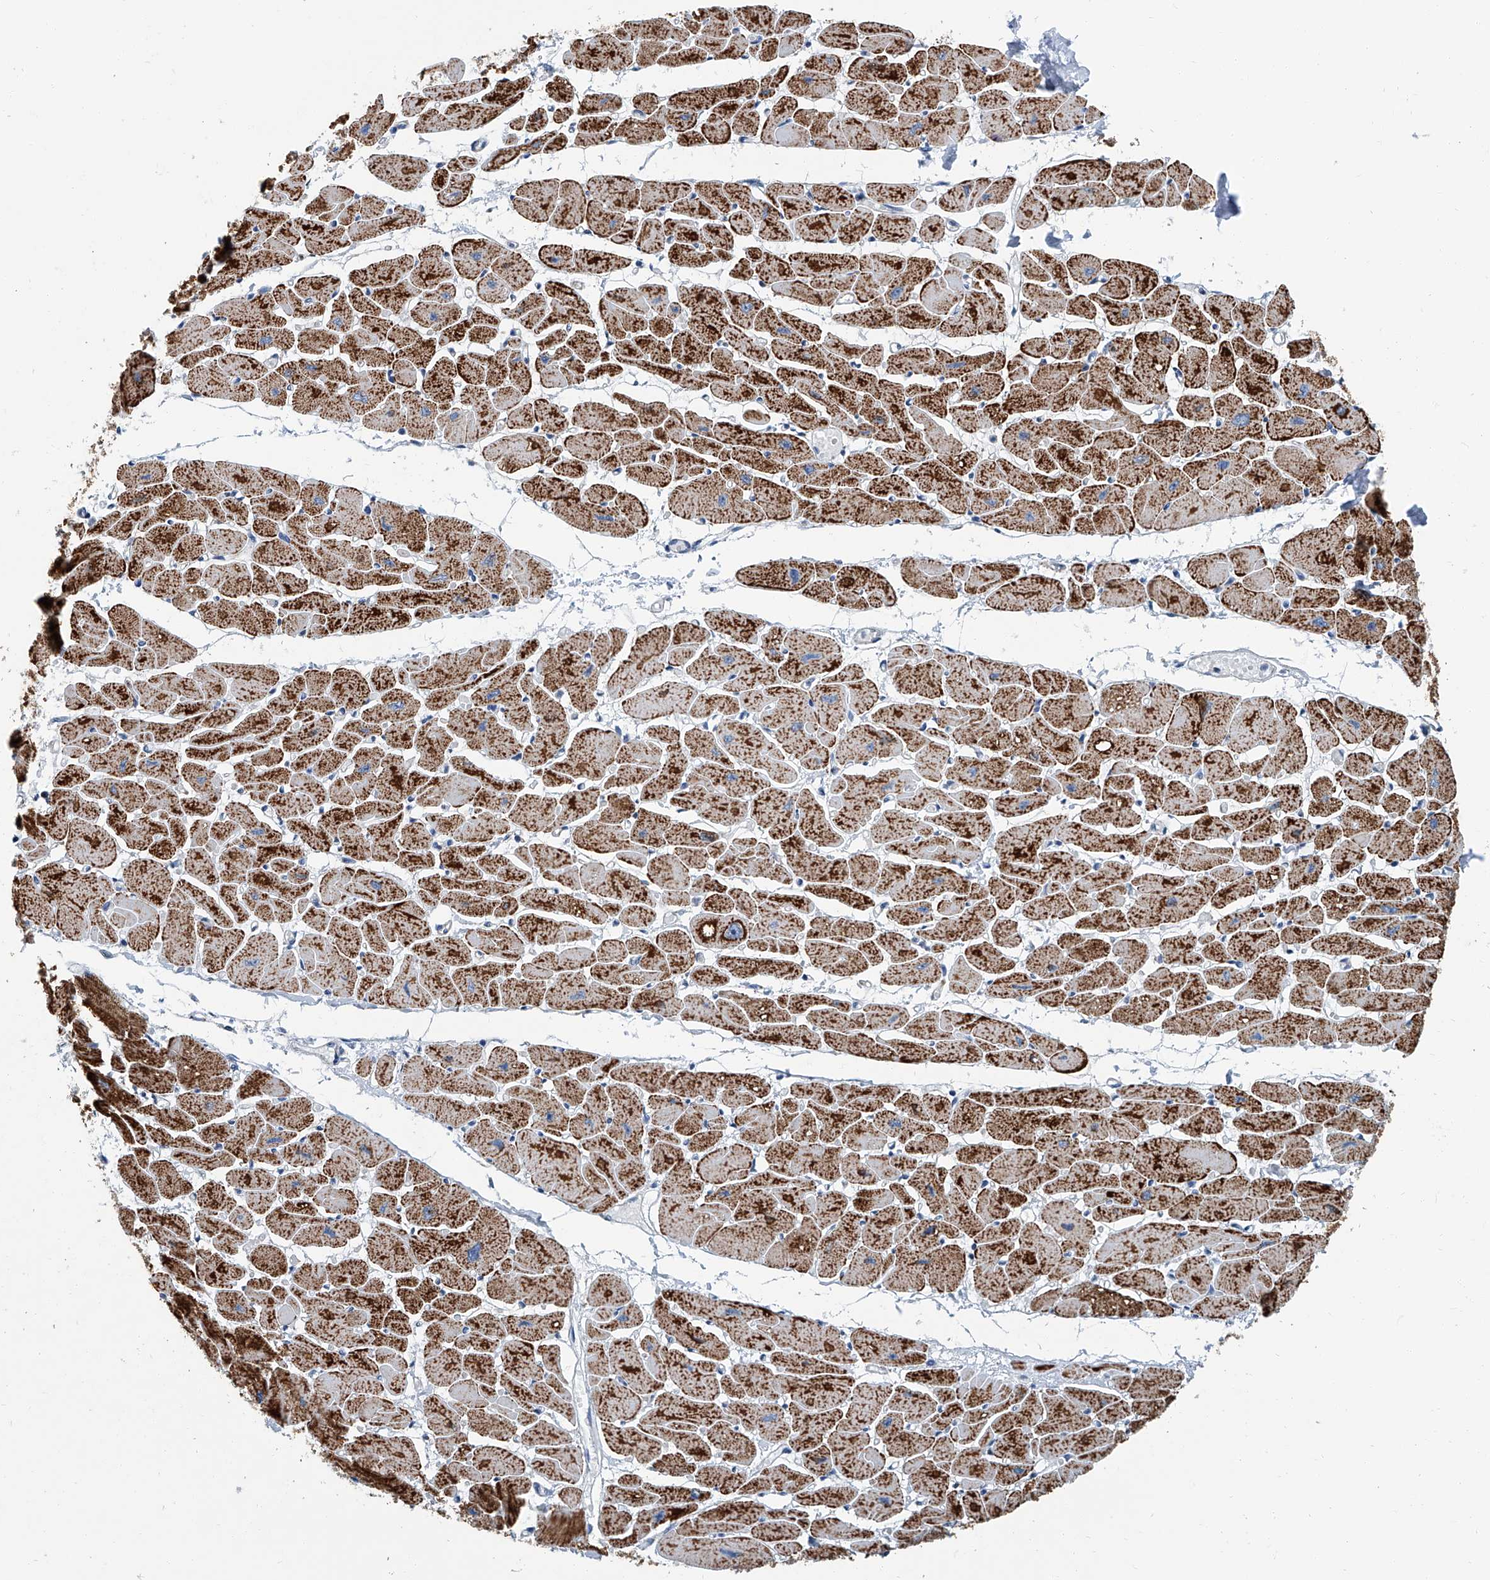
{"staining": {"intensity": "strong", "quantity": ">75%", "location": "cytoplasmic/membranous"}, "tissue": "heart muscle", "cell_type": "Cardiomyocytes", "image_type": "normal", "snomed": [{"axis": "morphology", "description": "Normal tissue, NOS"}, {"axis": "topography", "description": "Heart"}], "caption": "DAB immunohistochemical staining of unremarkable heart muscle demonstrates strong cytoplasmic/membranous protein positivity in approximately >75% of cardiomyocytes.", "gene": "MT", "patient": {"sex": "female", "age": 54}}